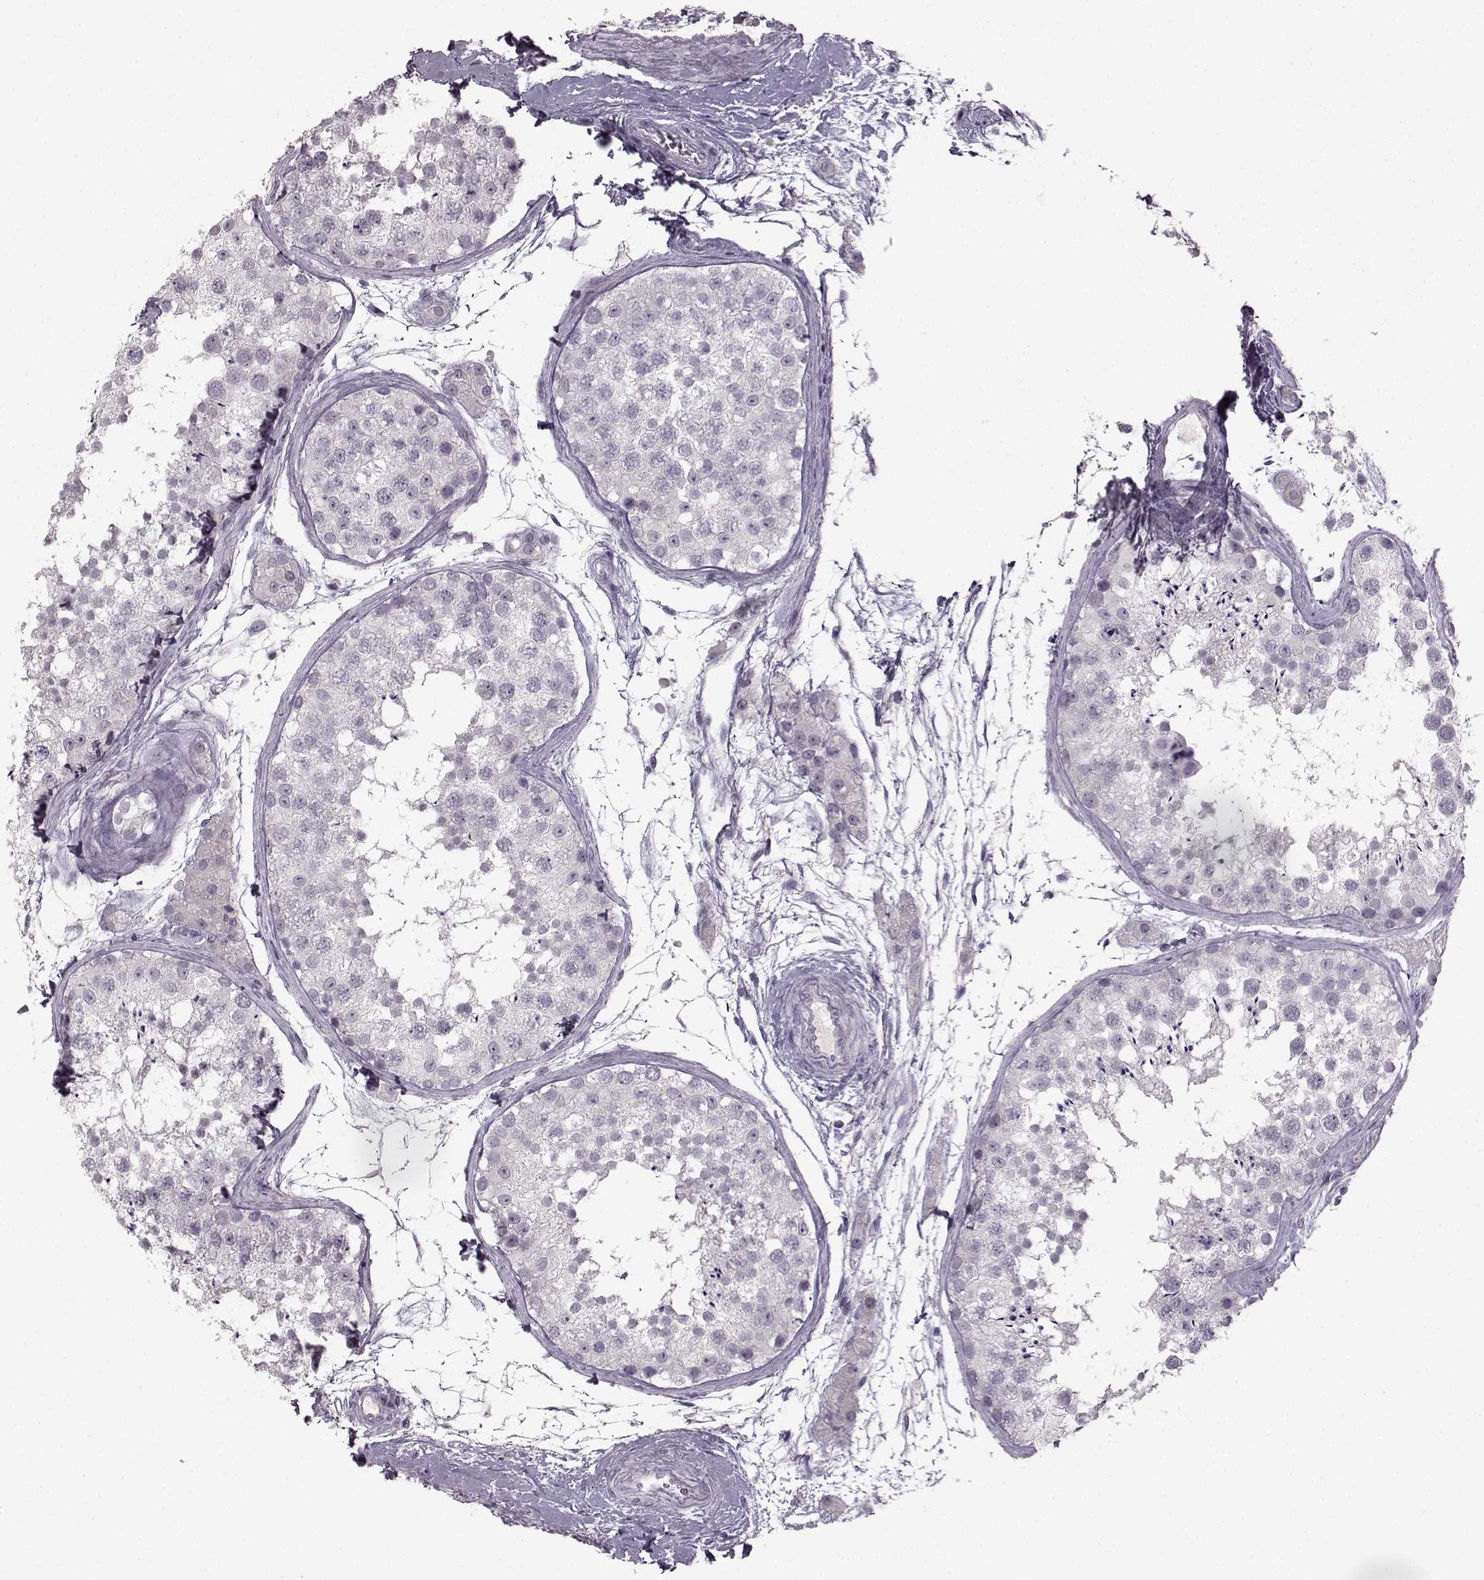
{"staining": {"intensity": "negative", "quantity": "none", "location": "none"}, "tissue": "testis", "cell_type": "Cells in seminiferous ducts", "image_type": "normal", "snomed": [{"axis": "morphology", "description": "Normal tissue, NOS"}, {"axis": "topography", "description": "Testis"}], "caption": "IHC micrograph of benign testis stained for a protein (brown), which demonstrates no positivity in cells in seminiferous ducts. The staining is performed using DAB brown chromogen with nuclei counter-stained in using hematoxylin.", "gene": "LHB", "patient": {"sex": "male", "age": 41}}